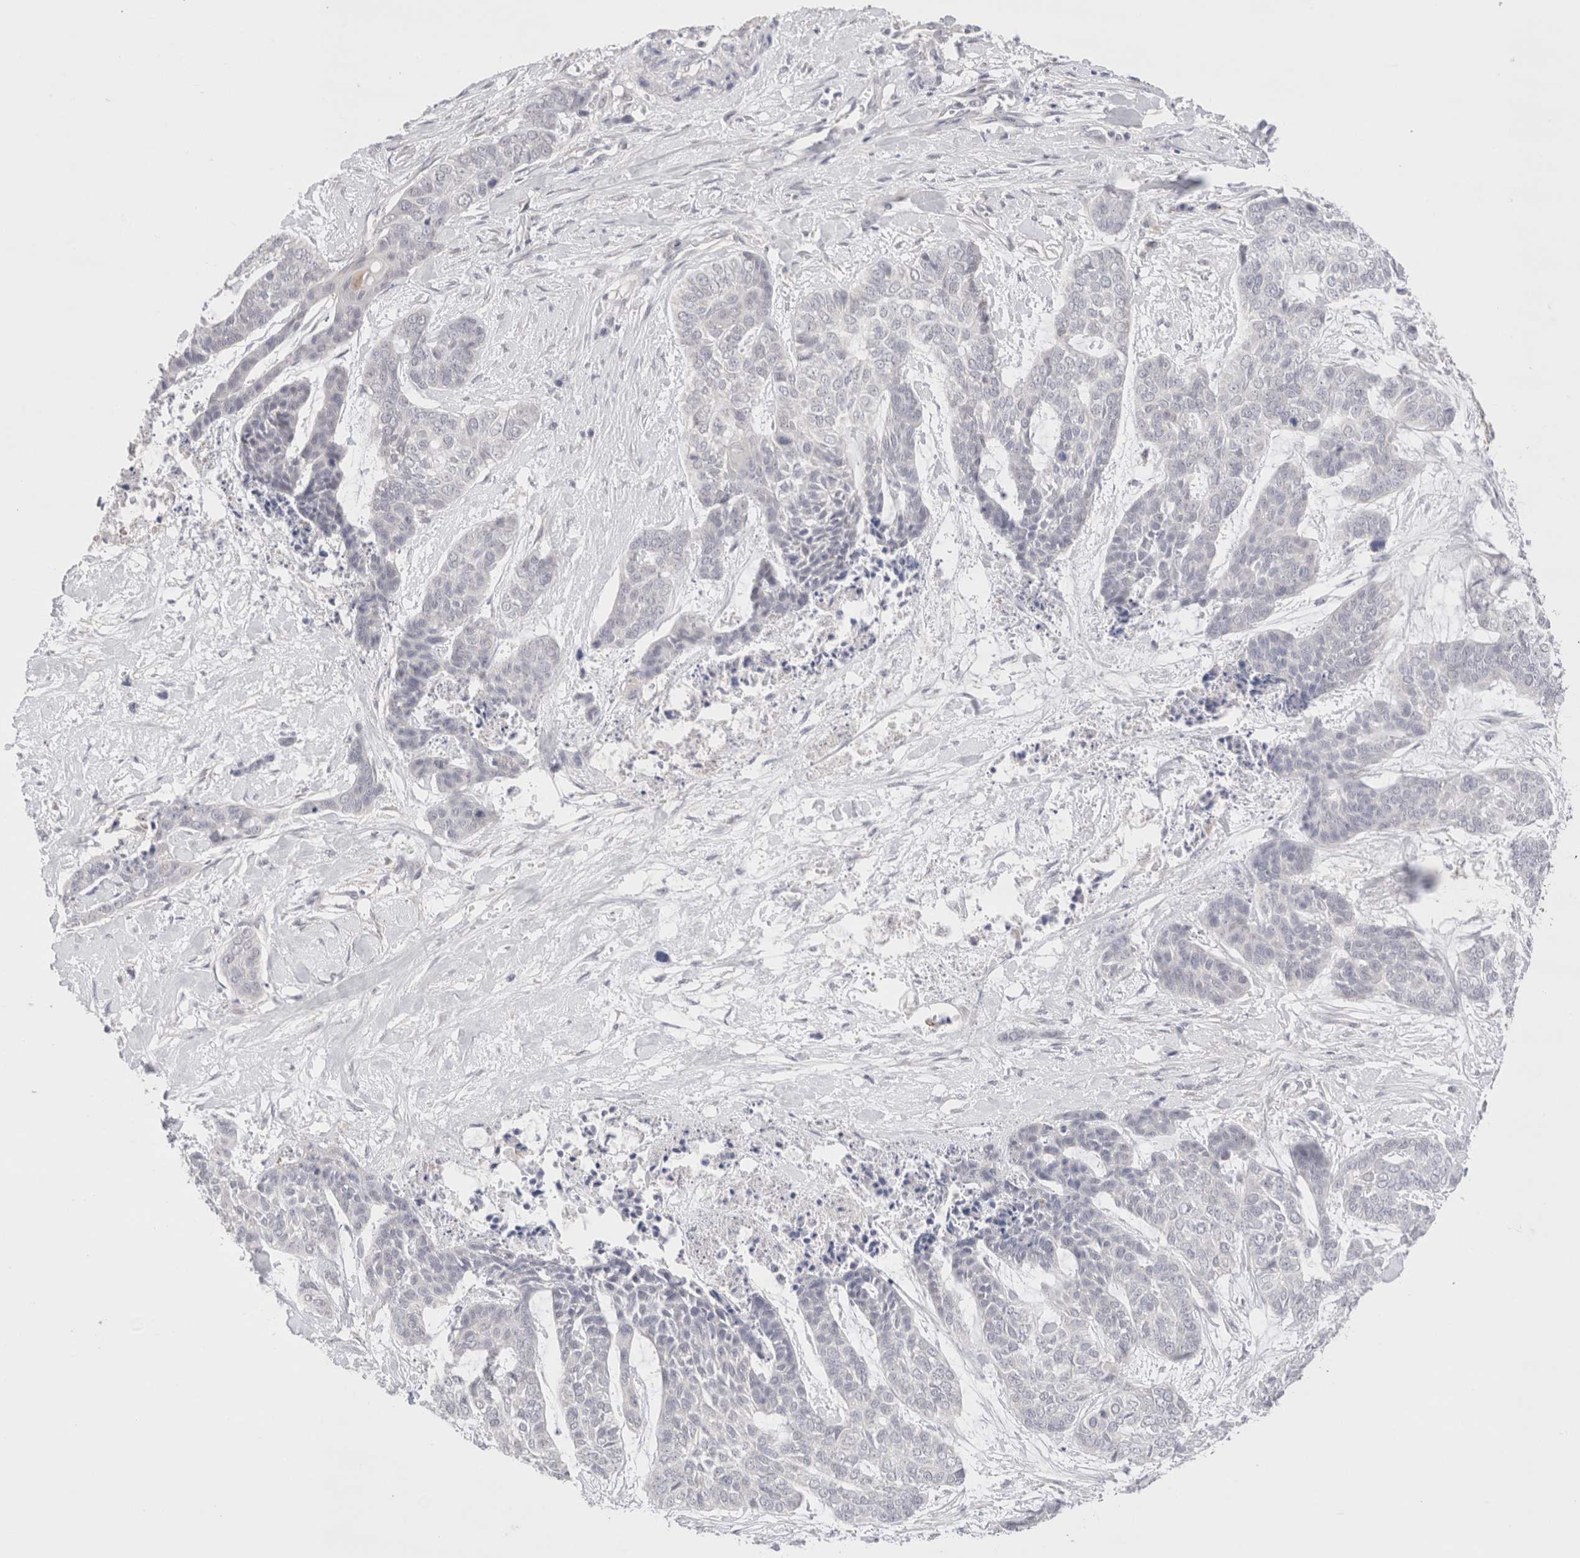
{"staining": {"intensity": "negative", "quantity": "none", "location": "none"}, "tissue": "skin cancer", "cell_type": "Tumor cells", "image_type": "cancer", "snomed": [{"axis": "morphology", "description": "Basal cell carcinoma"}, {"axis": "topography", "description": "Skin"}], "caption": "Tumor cells show no significant protein expression in skin cancer (basal cell carcinoma). (DAB (3,3'-diaminobenzidine) immunohistochemistry (IHC) visualized using brightfield microscopy, high magnification).", "gene": "SPATA20", "patient": {"sex": "female", "age": 64}}